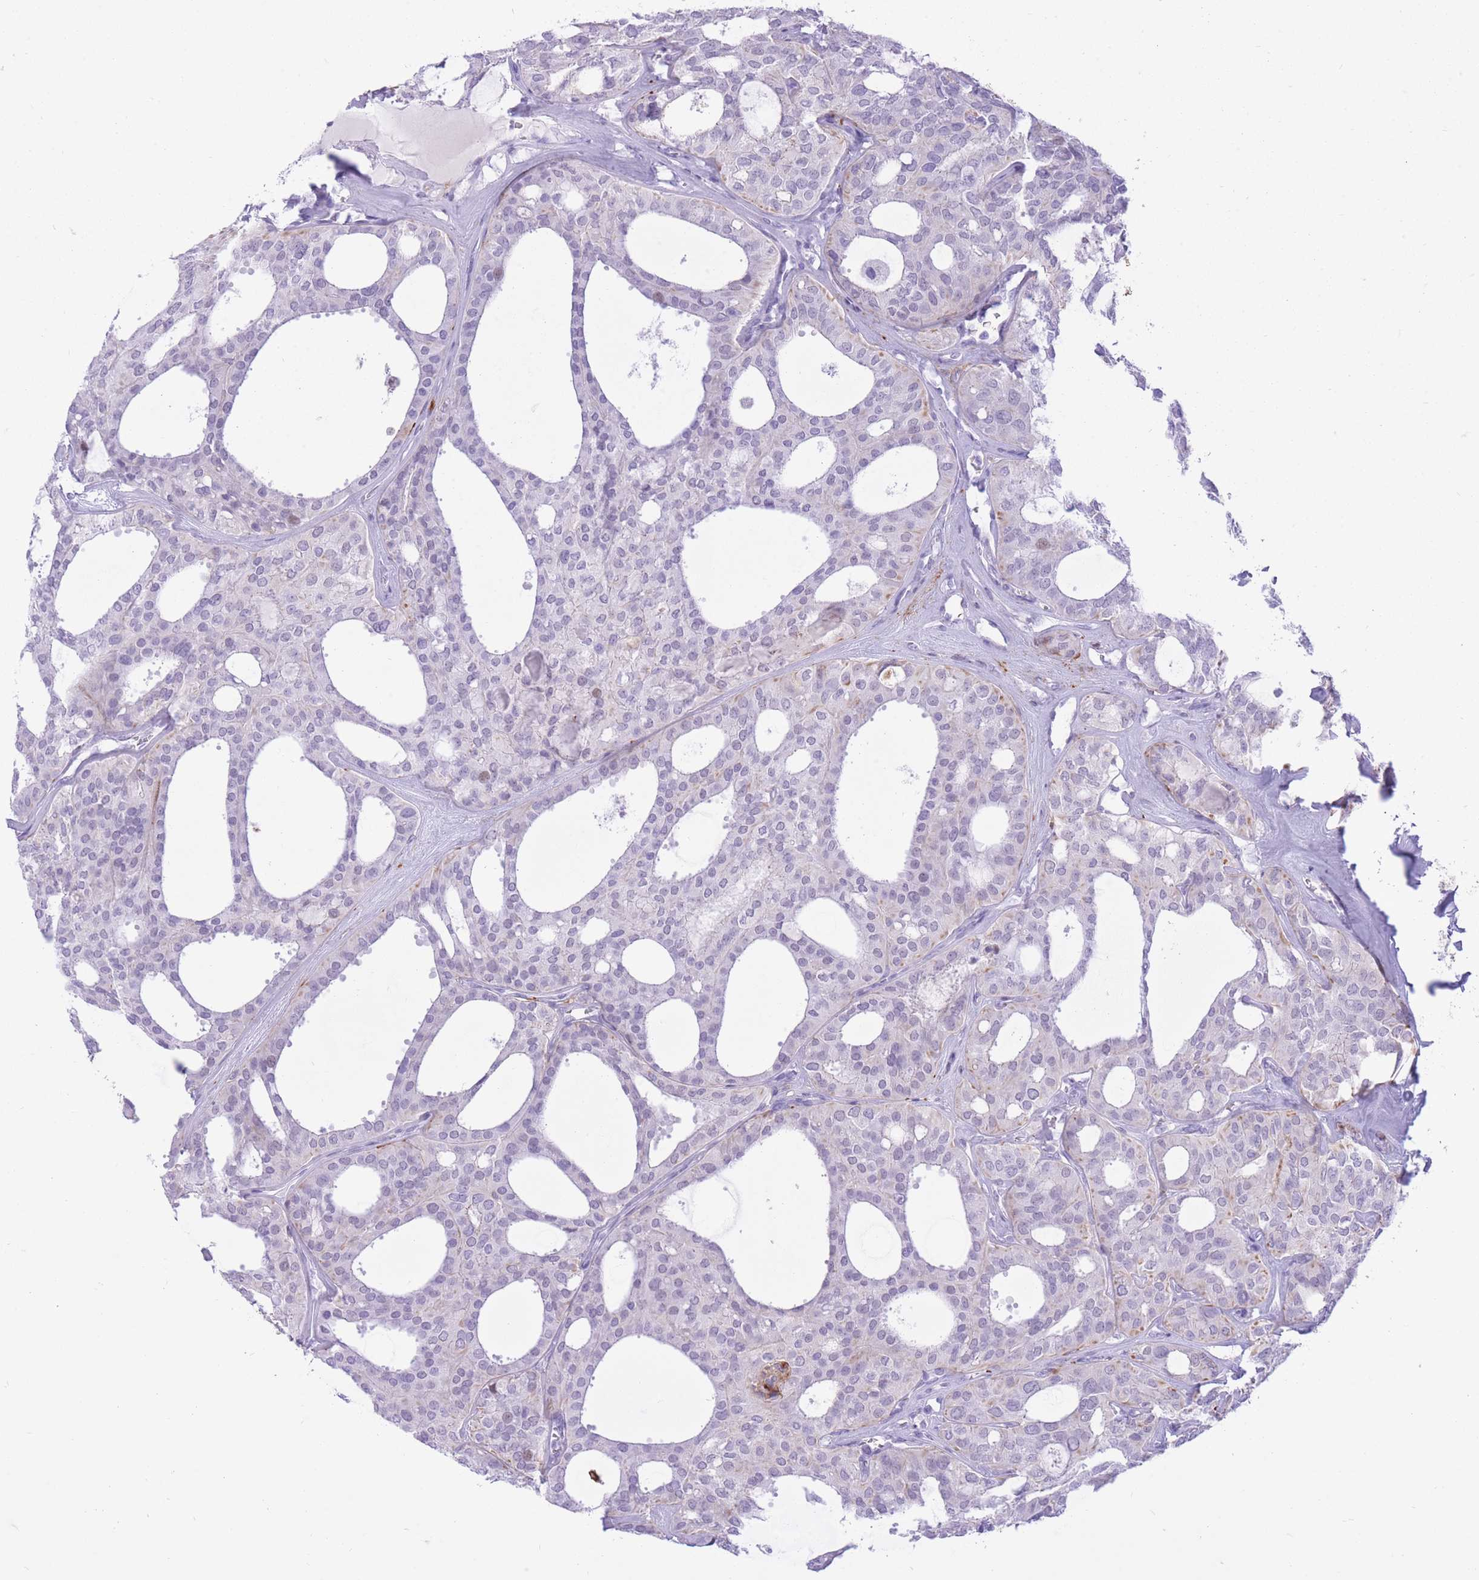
{"staining": {"intensity": "negative", "quantity": "none", "location": "none"}, "tissue": "thyroid cancer", "cell_type": "Tumor cells", "image_type": "cancer", "snomed": [{"axis": "morphology", "description": "Follicular adenoma carcinoma, NOS"}, {"axis": "topography", "description": "Thyroid gland"}], "caption": "A photomicrograph of thyroid cancer (follicular adenoma carcinoma) stained for a protein reveals no brown staining in tumor cells. (Stains: DAB immunohistochemistry with hematoxylin counter stain, Microscopy: brightfield microscopy at high magnification).", "gene": "MEIS3", "patient": {"sex": "male", "age": 75}}